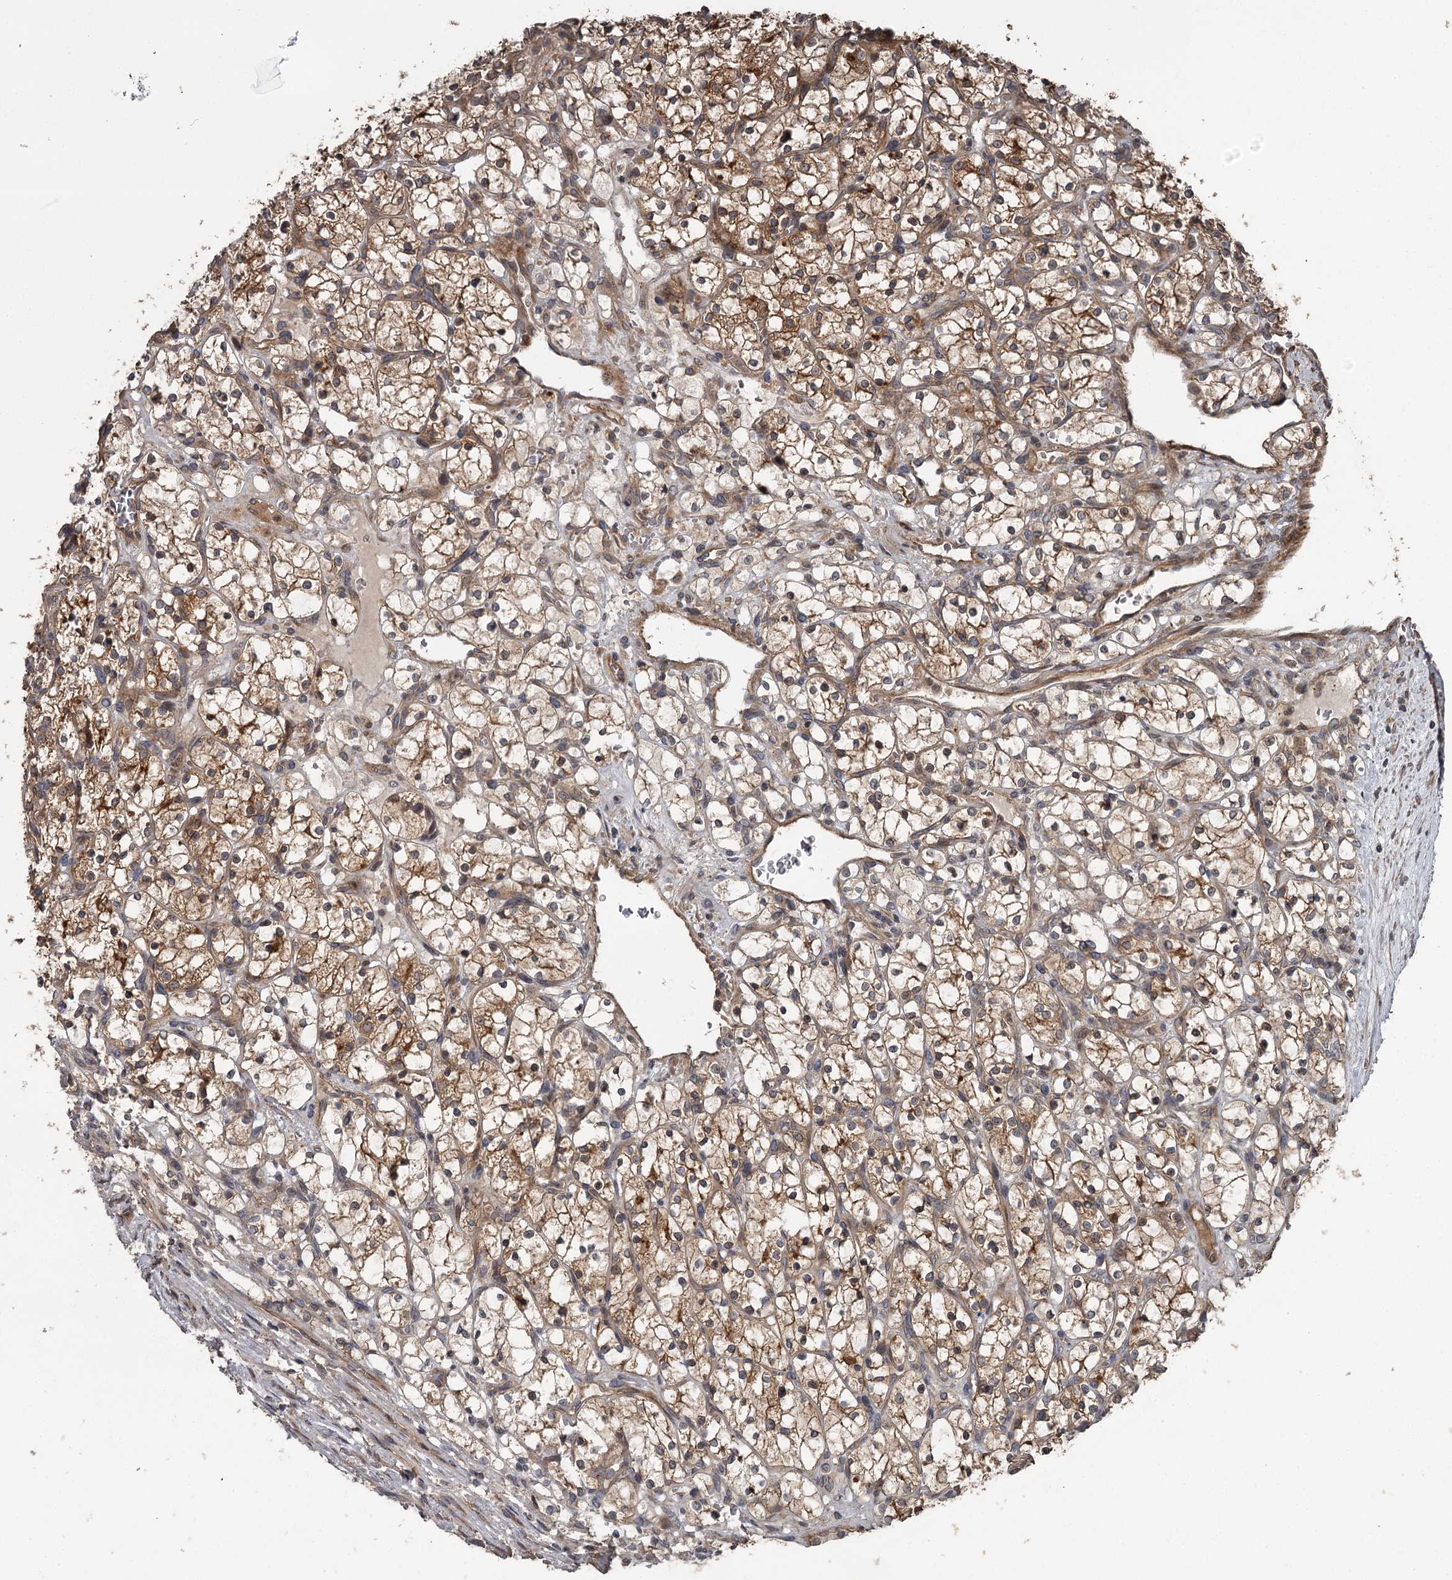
{"staining": {"intensity": "moderate", "quantity": ">75%", "location": "cytoplasmic/membranous"}, "tissue": "renal cancer", "cell_type": "Tumor cells", "image_type": "cancer", "snomed": [{"axis": "morphology", "description": "Adenocarcinoma, NOS"}, {"axis": "topography", "description": "Kidney"}], "caption": "The immunohistochemical stain labels moderate cytoplasmic/membranous expression in tumor cells of renal adenocarcinoma tissue.", "gene": "RAB21", "patient": {"sex": "female", "age": 69}}